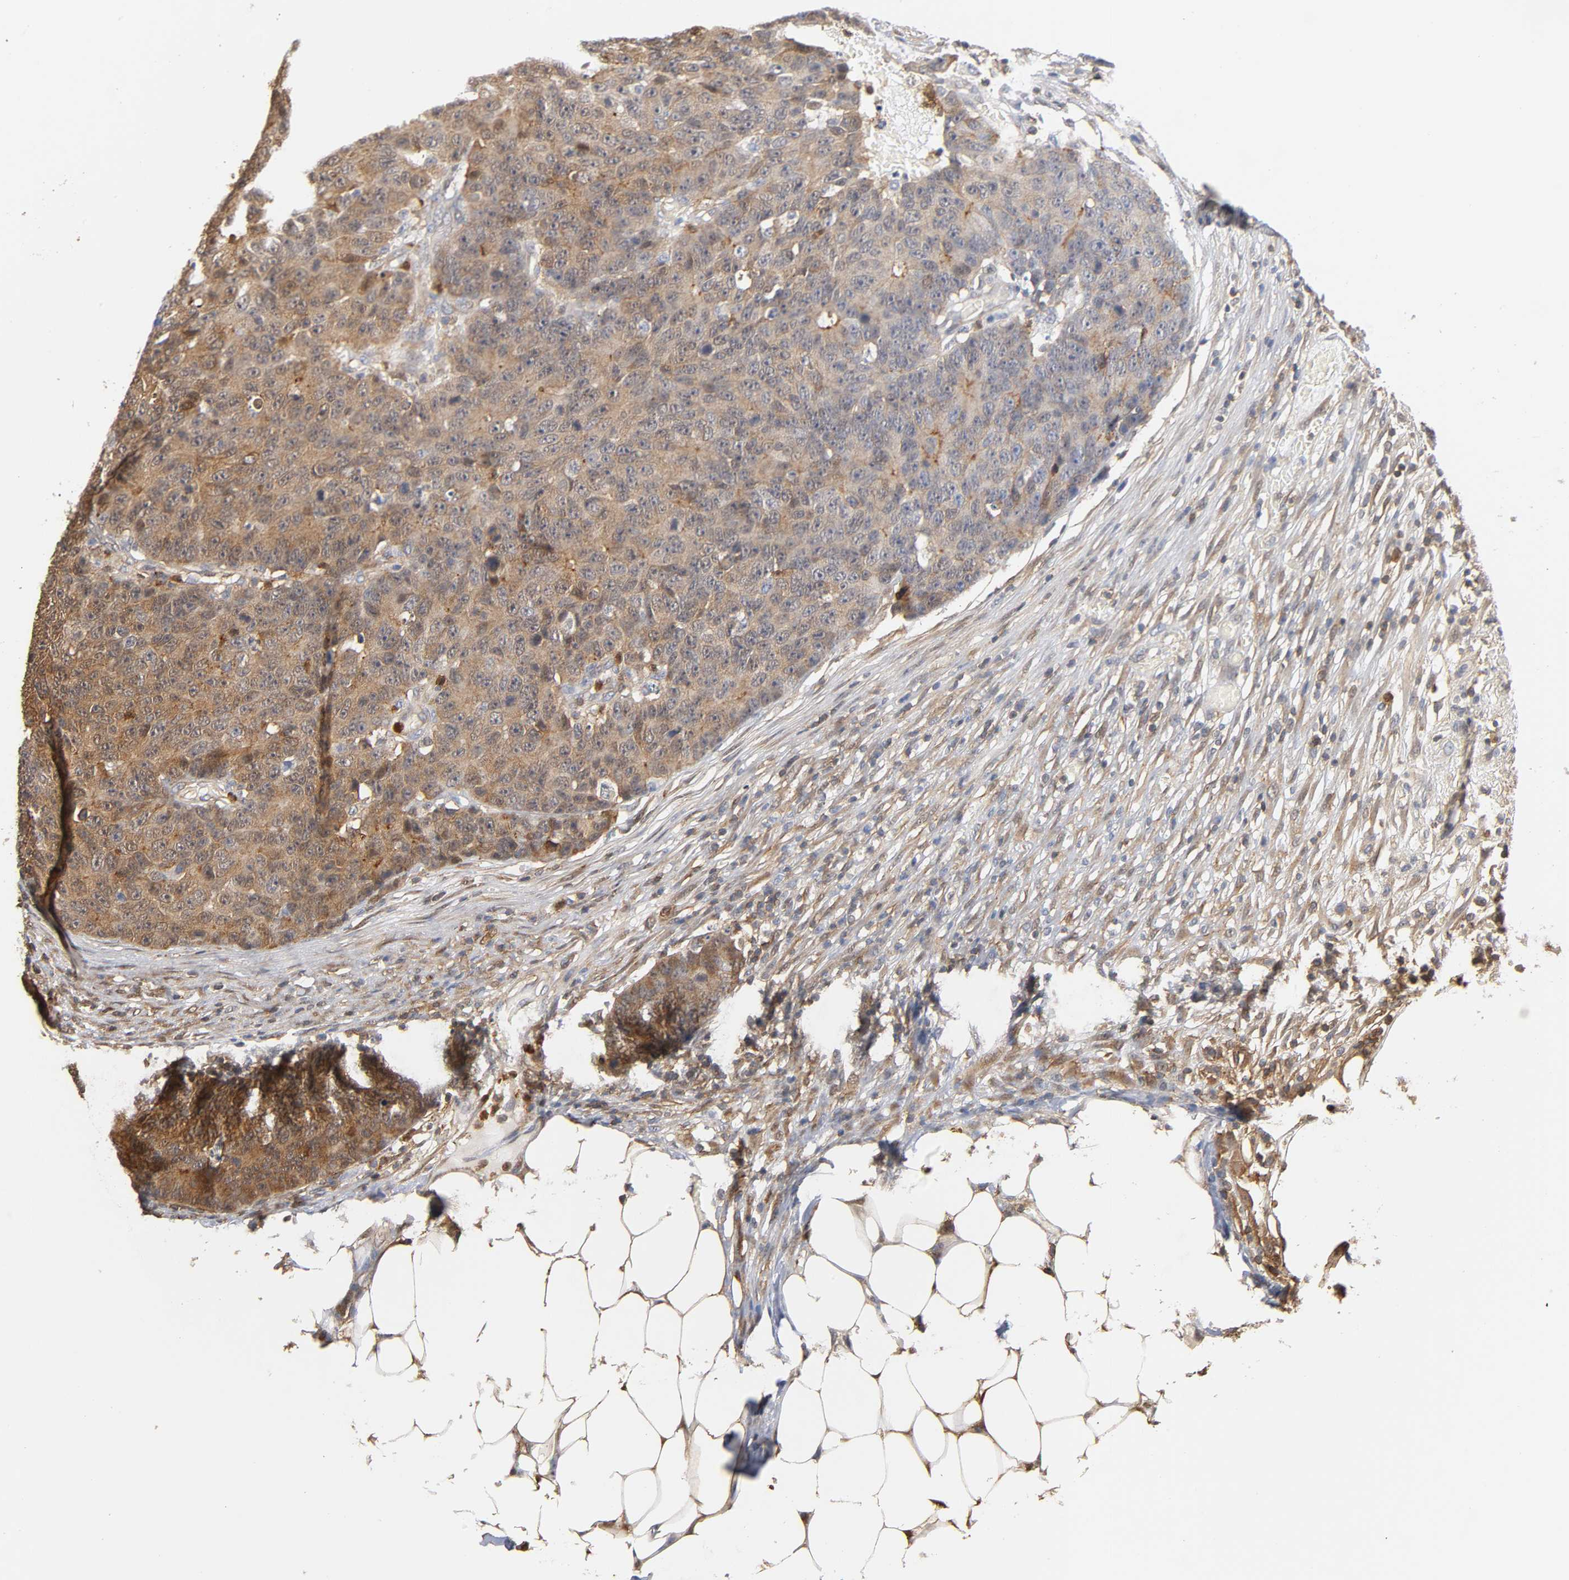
{"staining": {"intensity": "weak", "quantity": "25%-75%", "location": "cytoplasmic/membranous"}, "tissue": "colorectal cancer", "cell_type": "Tumor cells", "image_type": "cancer", "snomed": [{"axis": "morphology", "description": "Adenocarcinoma, NOS"}, {"axis": "topography", "description": "Colon"}], "caption": "IHC of human colorectal cancer demonstrates low levels of weak cytoplasmic/membranous staining in approximately 25%-75% of tumor cells.", "gene": "ANXA11", "patient": {"sex": "female", "age": 86}}